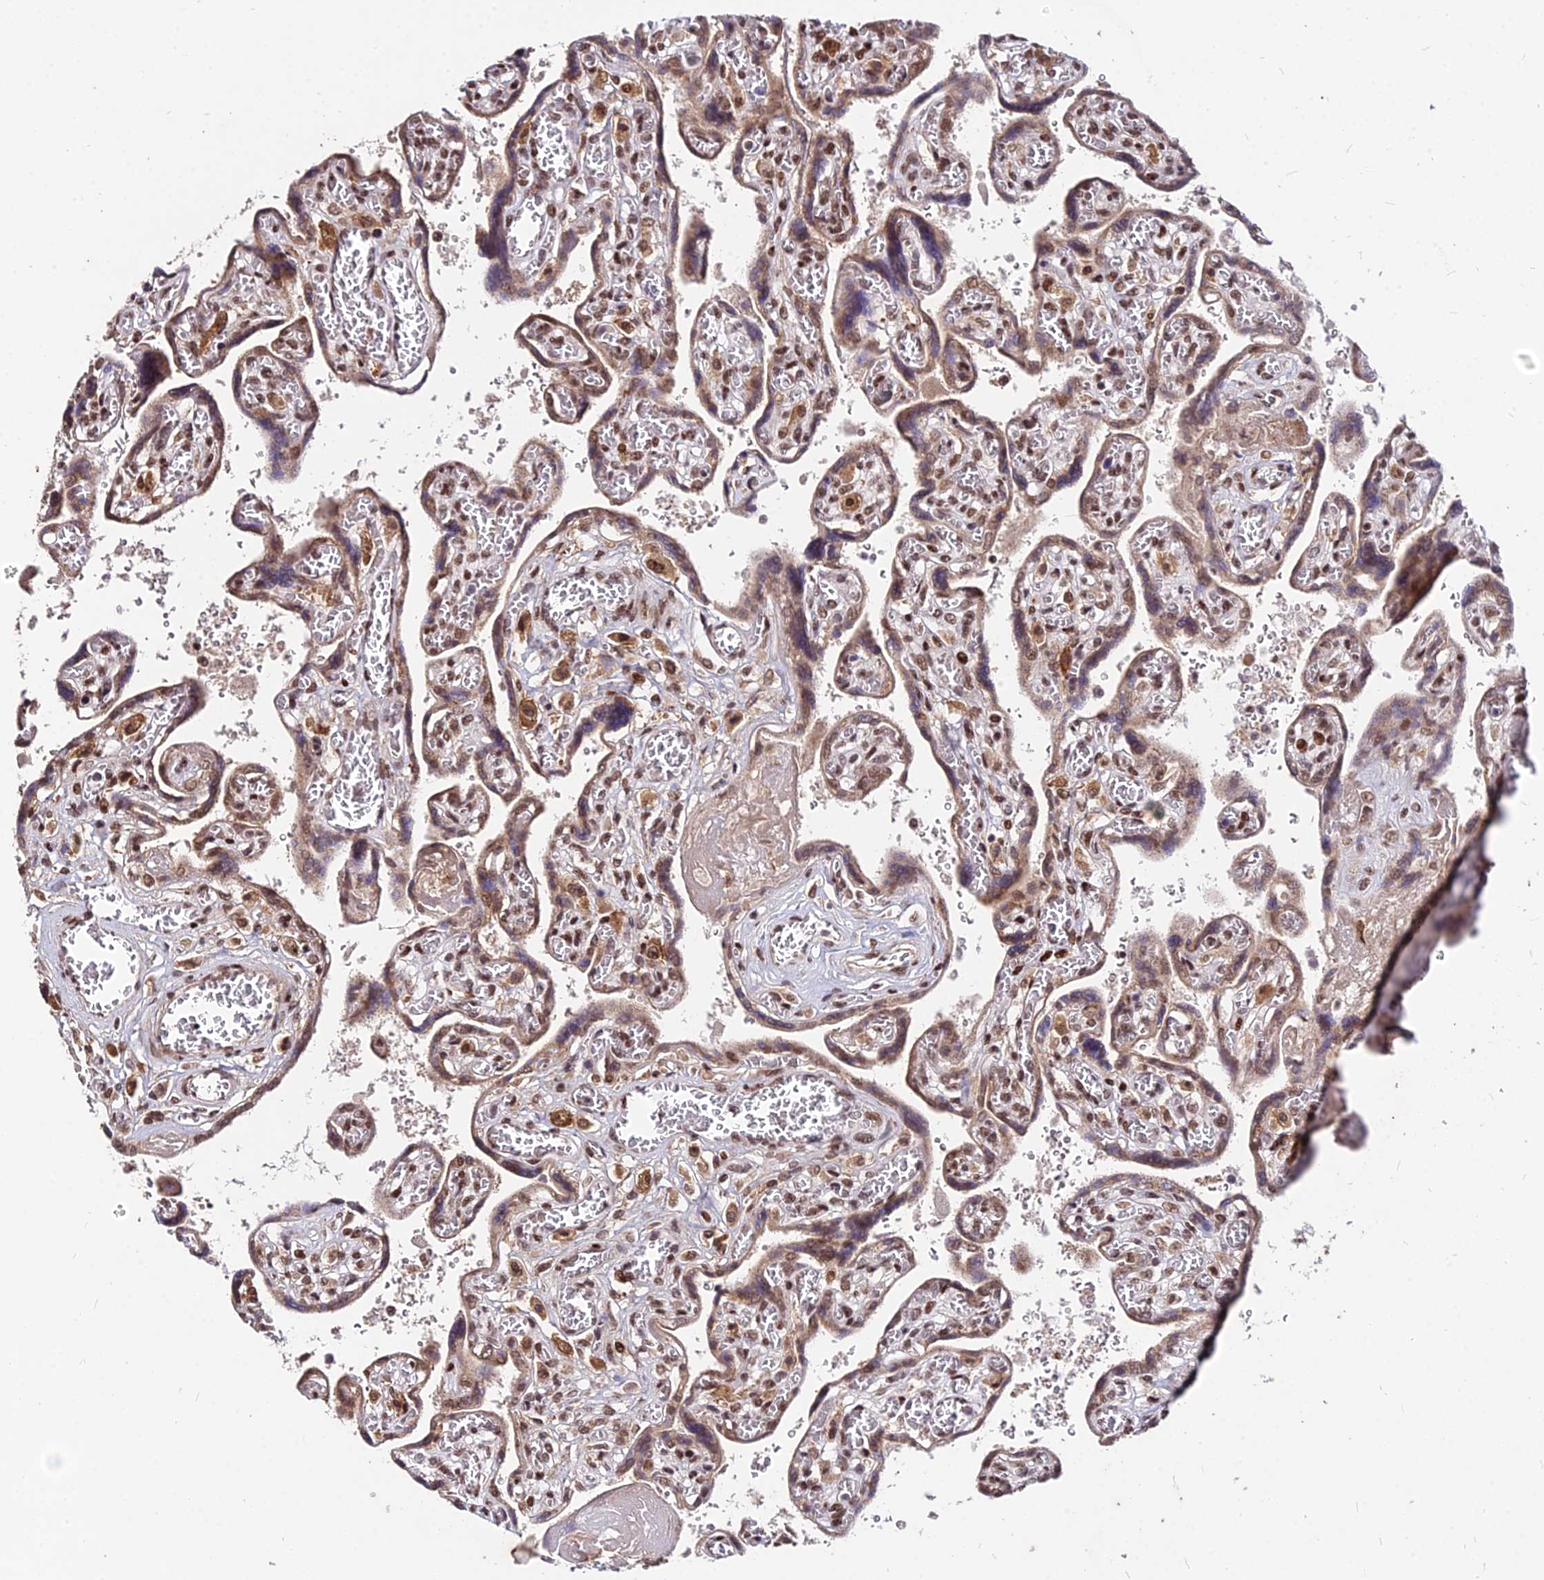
{"staining": {"intensity": "strong", "quantity": "25%-75%", "location": "nuclear"}, "tissue": "placenta", "cell_type": "Trophoblastic cells", "image_type": "normal", "snomed": [{"axis": "morphology", "description": "Normal tissue, NOS"}, {"axis": "topography", "description": "Placenta"}], "caption": "This micrograph demonstrates immunohistochemistry (IHC) staining of normal human placenta, with high strong nuclear positivity in approximately 25%-75% of trophoblastic cells.", "gene": "ZBED4", "patient": {"sex": "female", "age": 39}}